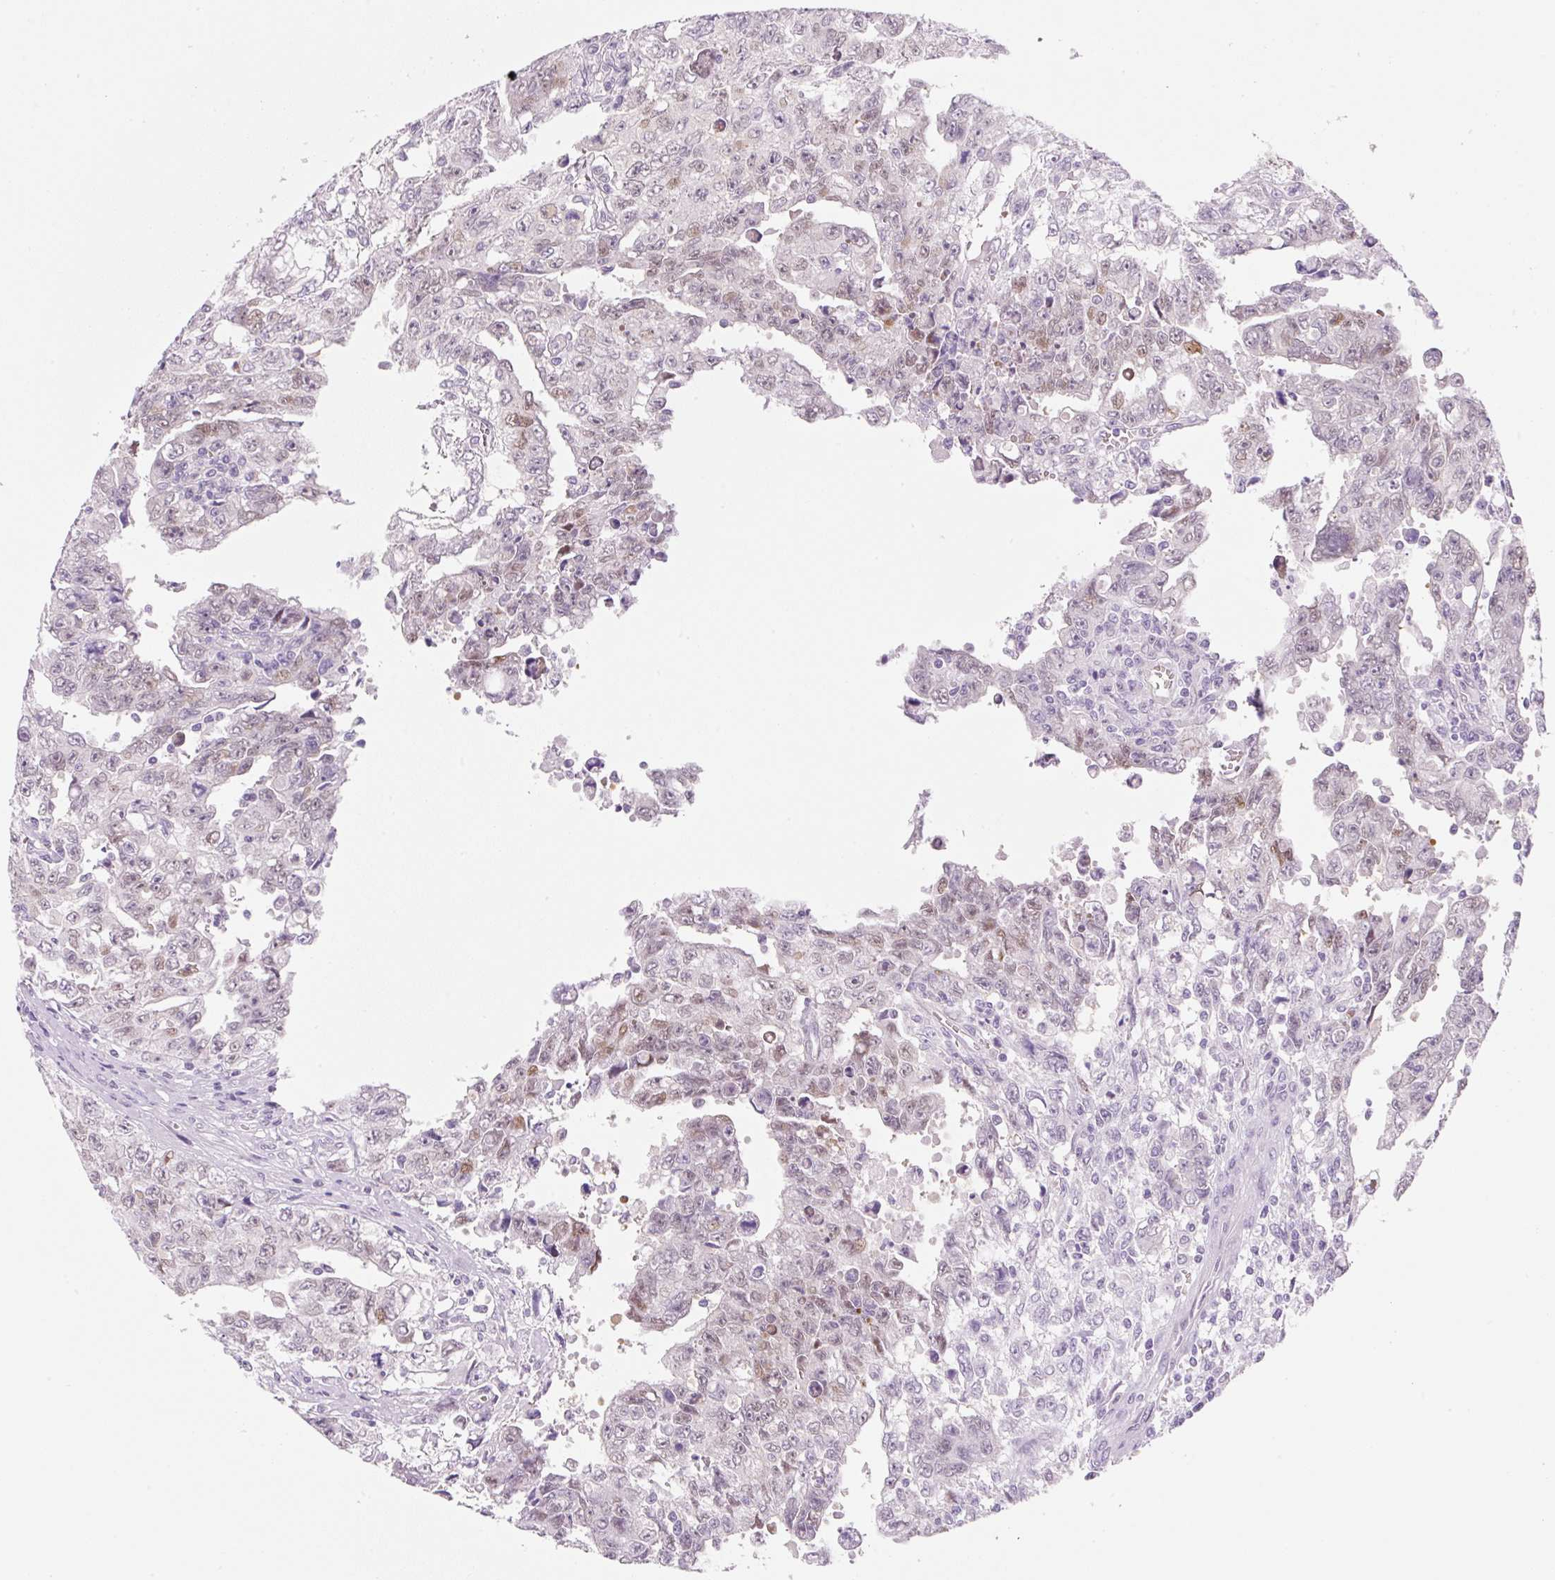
{"staining": {"intensity": "weak", "quantity": "25%-75%", "location": "nuclear"}, "tissue": "testis cancer", "cell_type": "Tumor cells", "image_type": "cancer", "snomed": [{"axis": "morphology", "description": "Carcinoma, Embryonal, NOS"}, {"axis": "topography", "description": "Testis"}], "caption": "Immunohistochemical staining of human testis embryonal carcinoma exhibits low levels of weak nuclear protein staining in approximately 25%-75% of tumor cells.", "gene": "SYNE3", "patient": {"sex": "male", "age": 24}}